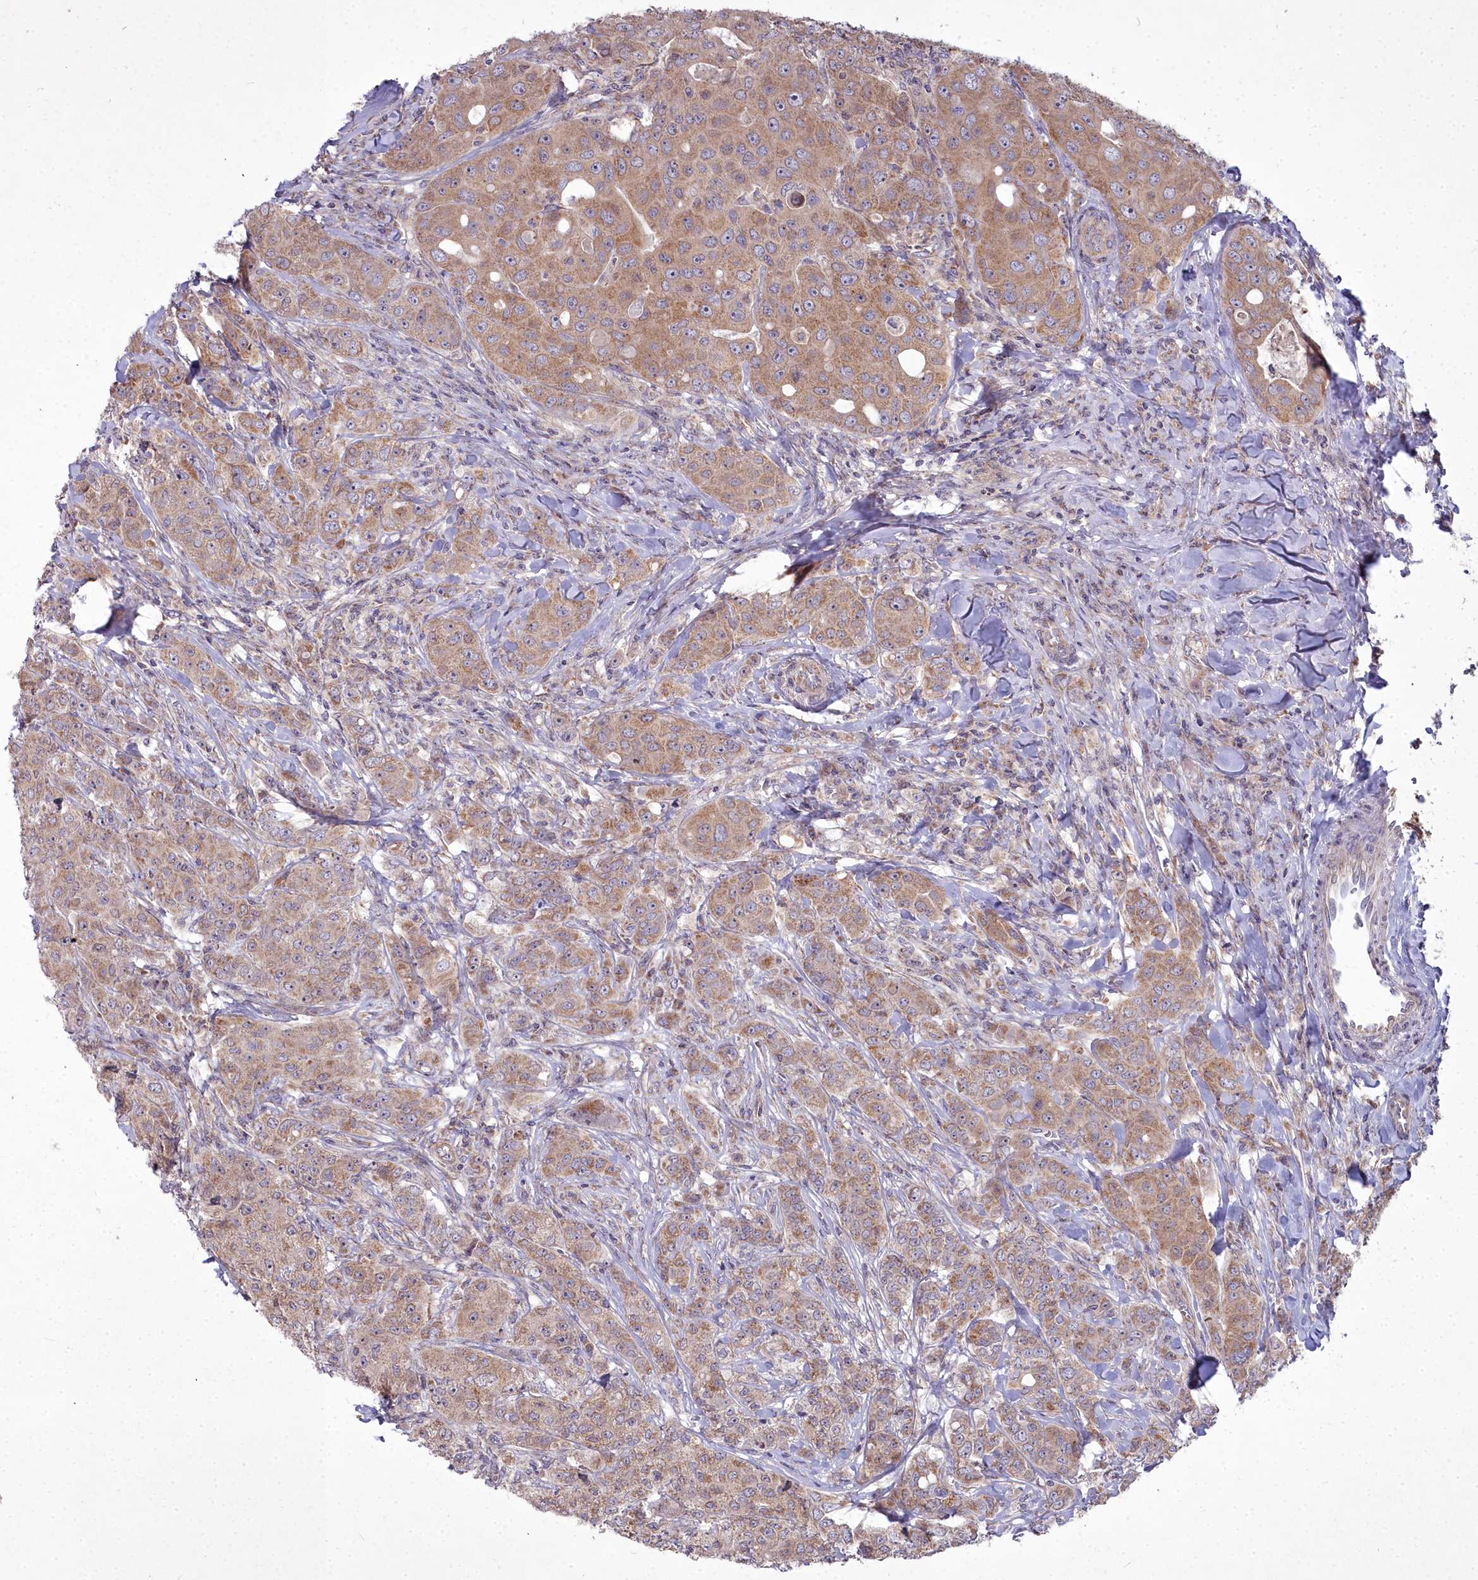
{"staining": {"intensity": "moderate", "quantity": ">75%", "location": "cytoplasmic/membranous"}, "tissue": "breast cancer", "cell_type": "Tumor cells", "image_type": "cancer", "snomed": [{"axis": "morphology", "description": "Duct carcinoma"}, {"axis": "topography", "description": "Breast"}], "caption": "This histopathology image displays IHC staining of infiltrating ductal carcinoma (breast), with medium moderate cytoplasmic/membranous expression in about >75% of tumor cells.", "gene": "MICU2", "patient": {"sex": "female", "age": 43}}